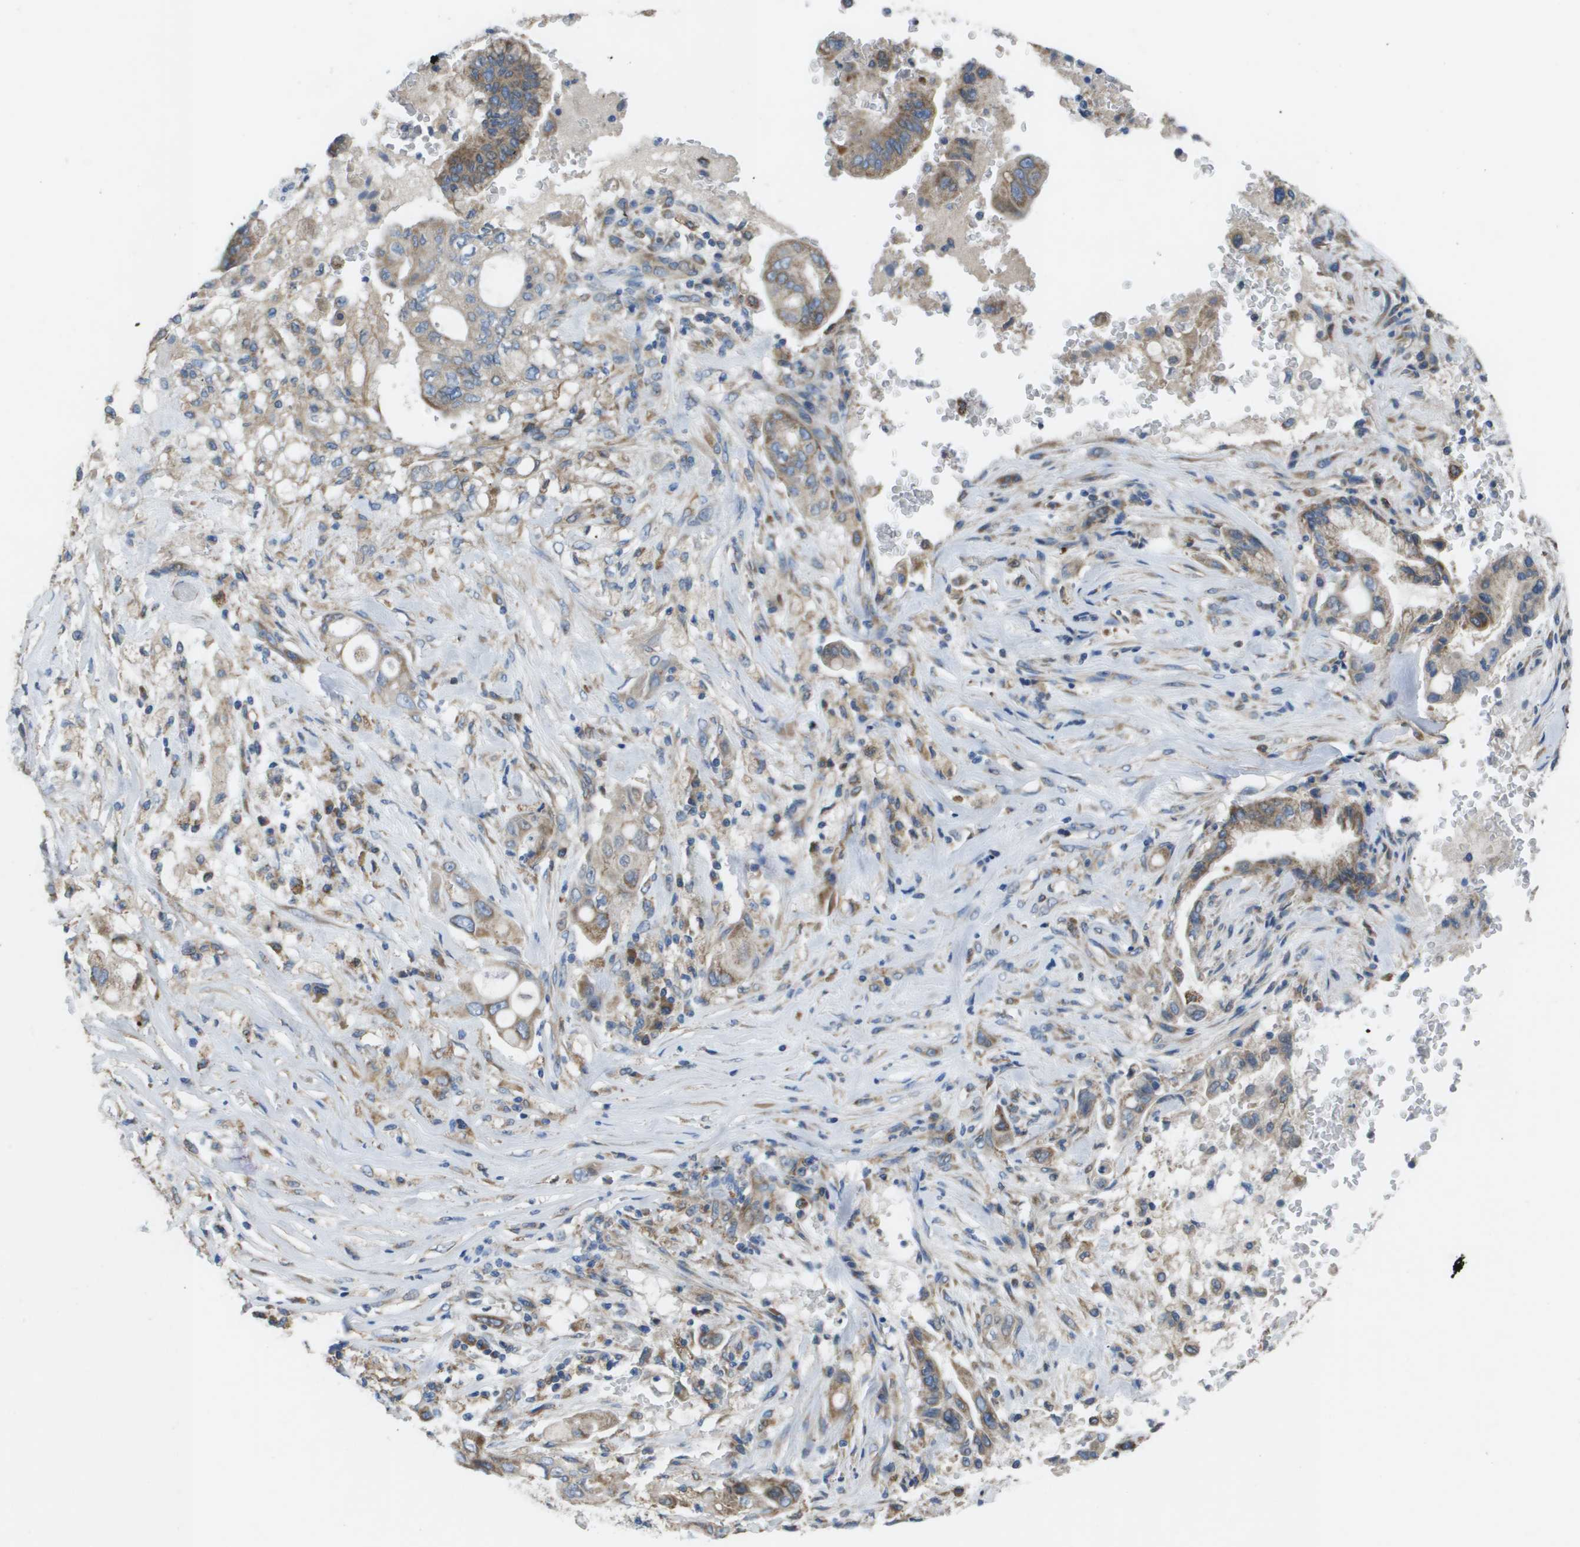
{"staining": {"intensity": "moderate", "quantity": ">75%", "location": "cytoplasmic/membranous"}, "tissue": "pancreatic cancer", "cell_type": "Tumor cells", "image_type": "cancer", "snomed": [{"axis": "morphology", "description": "Adenocarcinoma, NOS"}, {"axis": "topography", "description": "Pancreas"}], "caption": "High-power microscopy captured an immunohistochemistry image of pancreatic cancer (adenocarcinoma), revealing moderate cytoplasmic/membranous positivity in approximately >75% of tumor cells.", "gene": "CLCN2", "patient": {"sex": "female", "age": 73}}